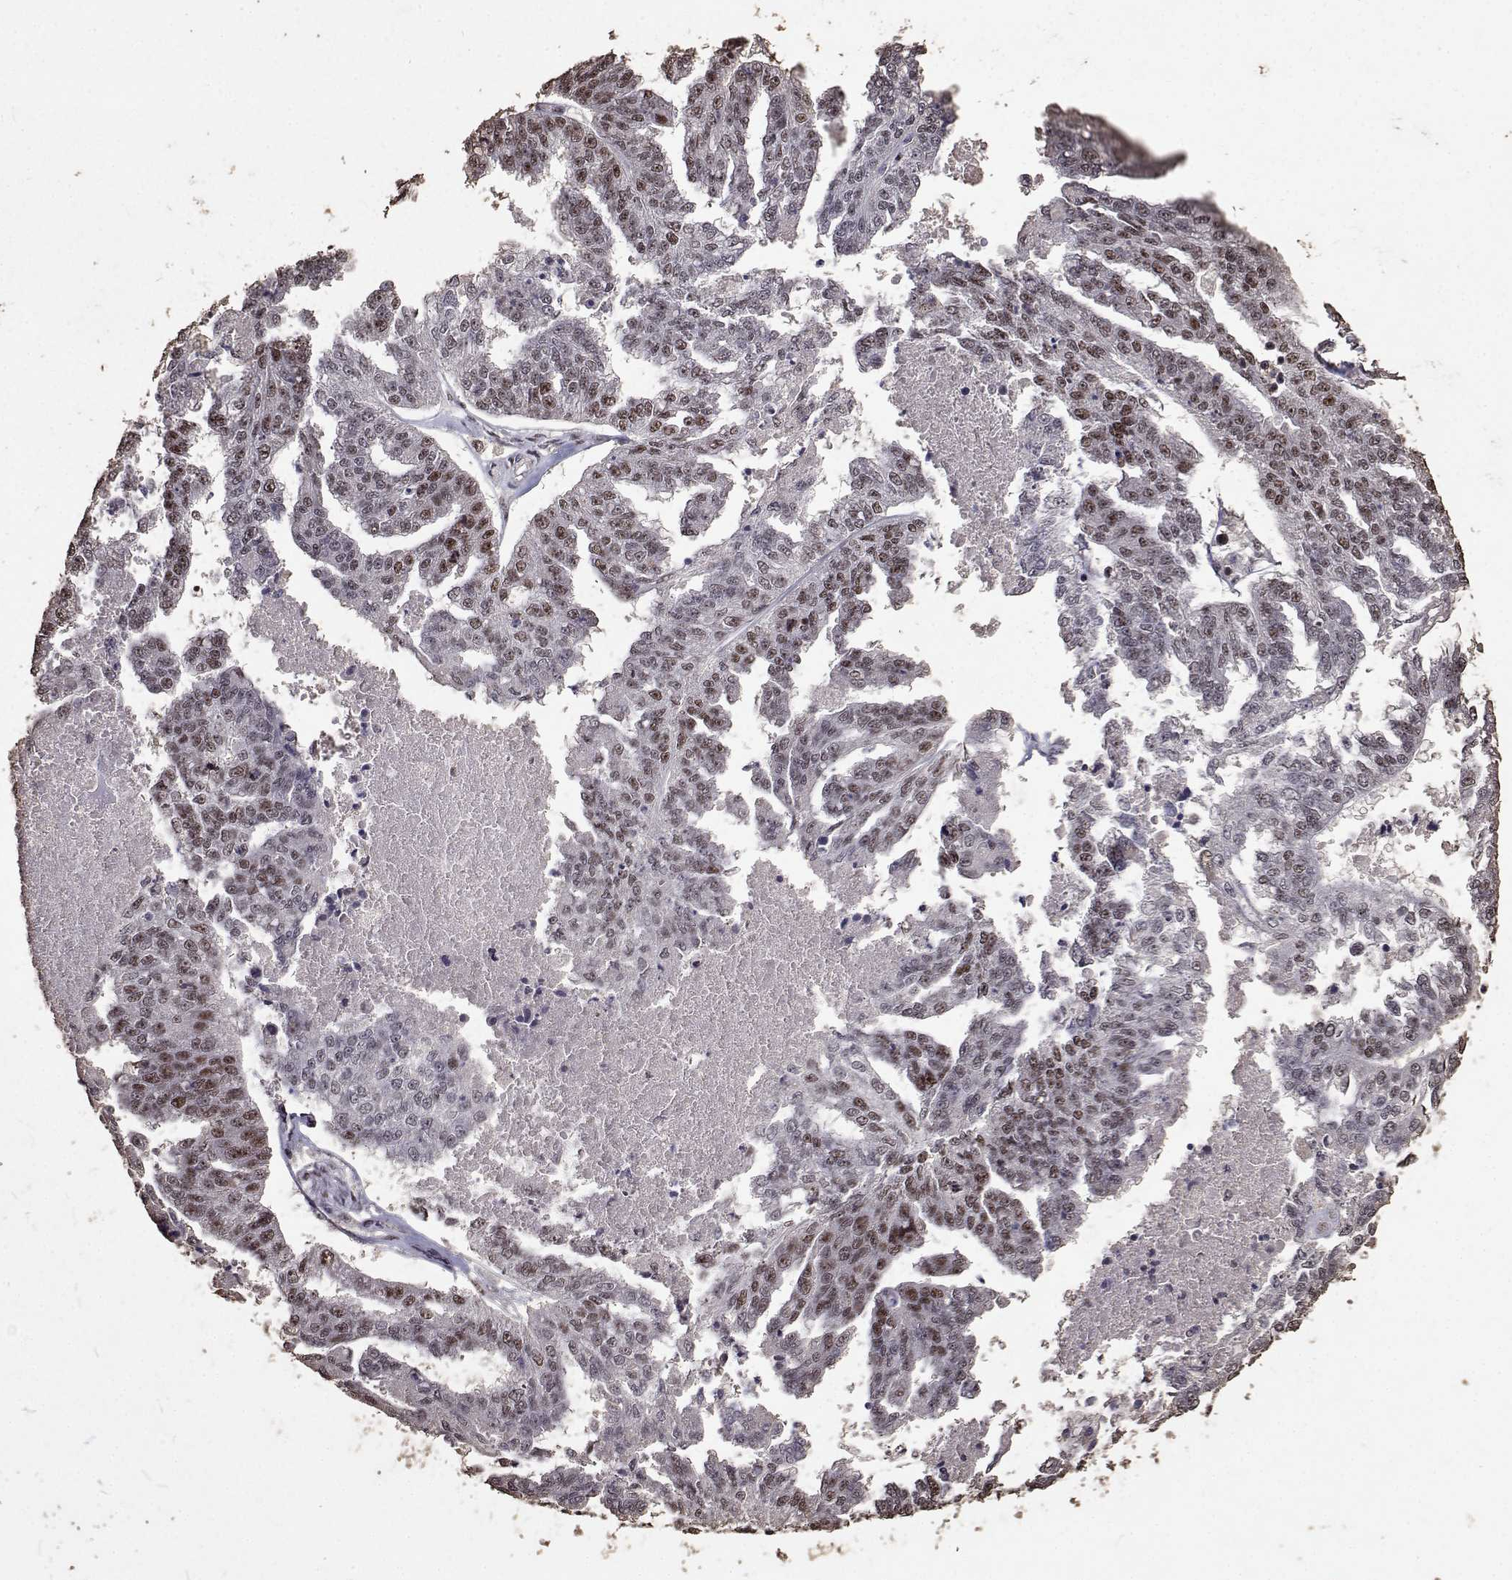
{"staining": {"intensity": "moderate", "quantity": ">75%", "location": "nuclear"}, "tissue": "ovarian cancer", "cell_type": "Tumor cells", "image_type": "cancer", "snomed": [{"axis": "morphology", "description": "Cystadenocarcinoma, serous, NOS"}, {"axis": "topography", "description": "Ovary"}], "caption": "Immunohistochemical staining of serous cystadenocarcinoma (ovarian) reveals moderate nuclear protein expression in approximately >75% of tumor cells. (Stains: DAB (3,3'-diaminobenzidine) in brown, nuclei in blue, Microscopy: brightfield microscopy at high magnification).", "gene": "TOE1", "patient": {"sex": "female", "age": 58}}